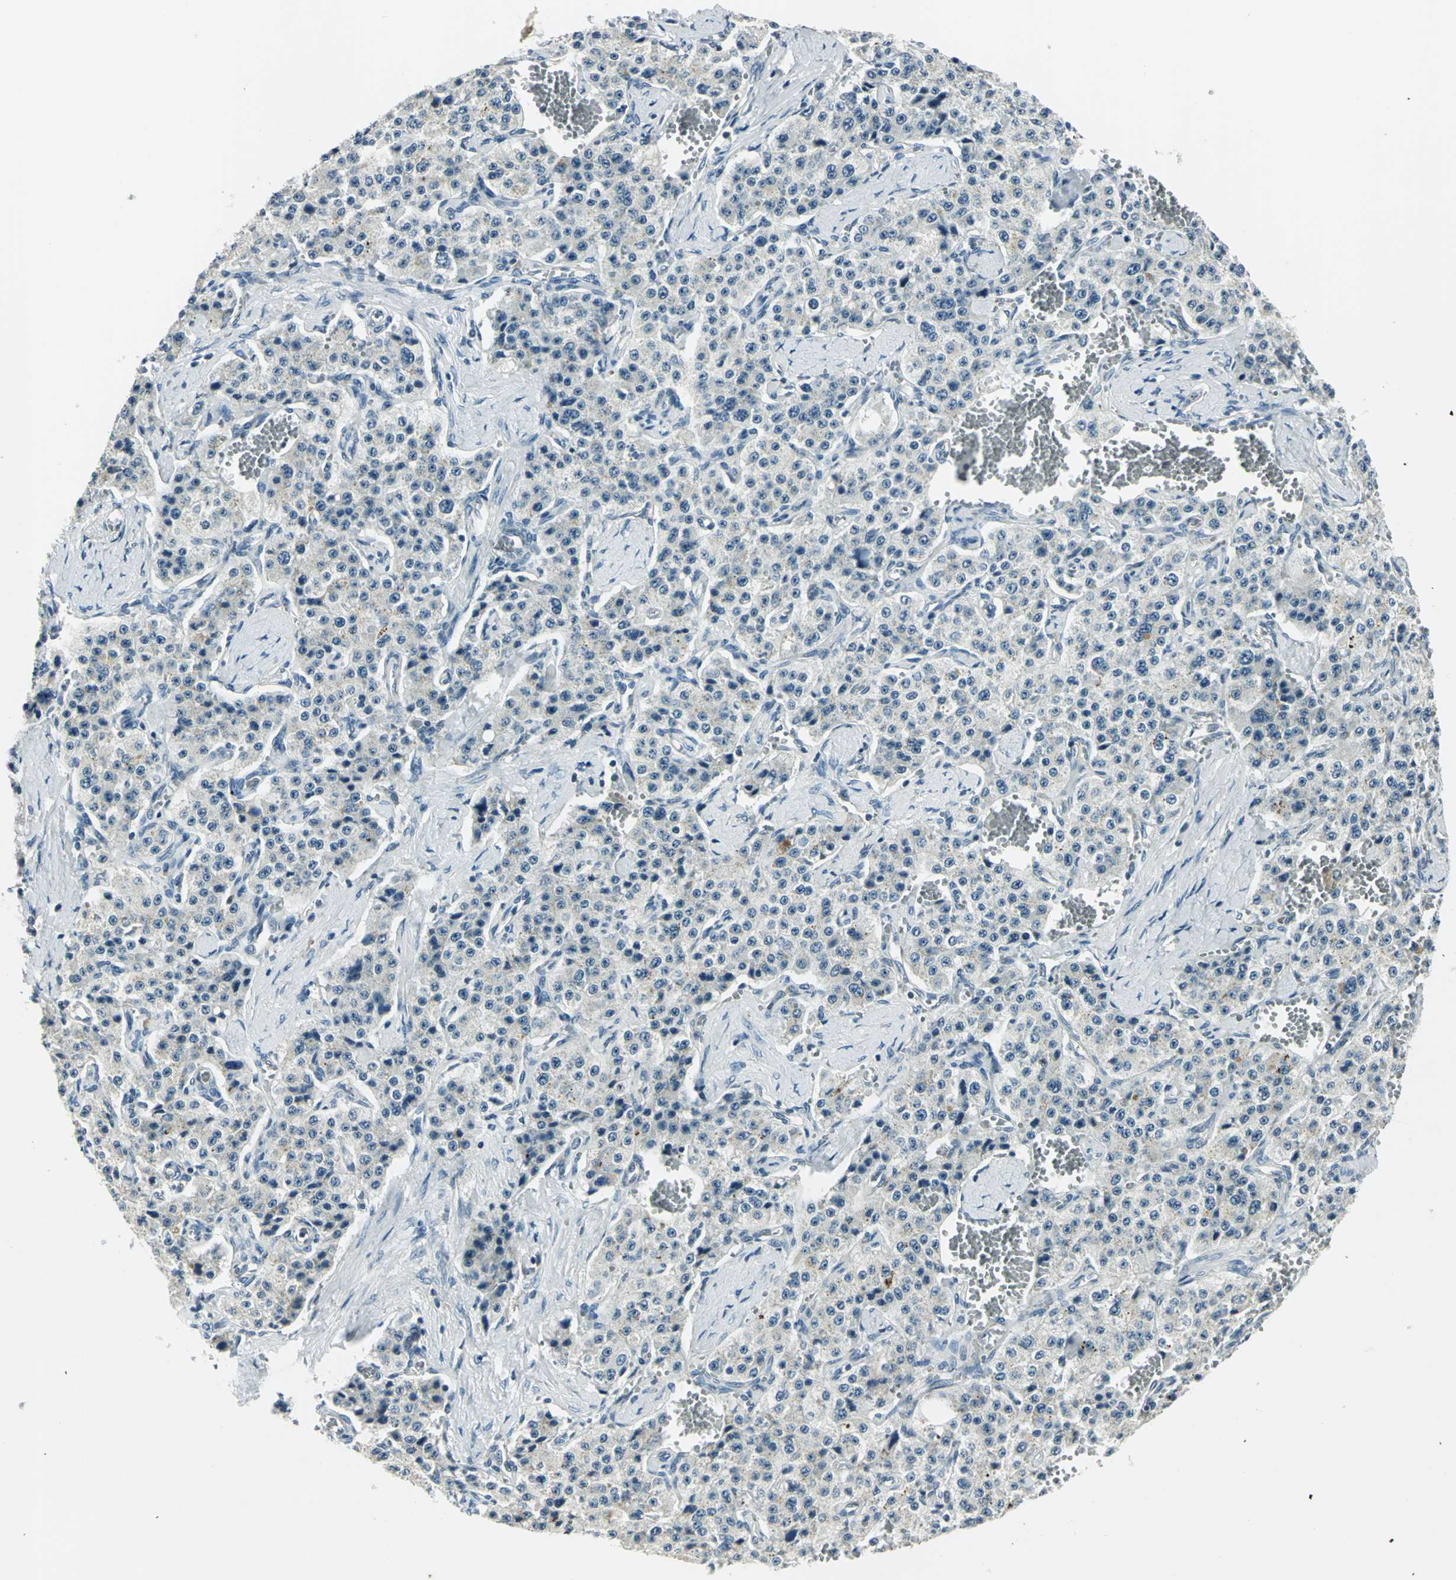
{"staining": {"intensity": "negative", "quantity": "none", "location": "none"}, "tissue": "carcinoid", "cell_type": "Tumor cells", "image_type": "cancer", "snomed": [{"axis": "morphology", "description": "Carcinoid, malignant, NOS"}, {"axis": "topography", "description": "Small intestine"}], "caption": "The histopathology image exhibits no significant expression in tumor cells of malignant carcinoid.", "gene": "FYN", "patient": {"sex": "male", "age": 52}}